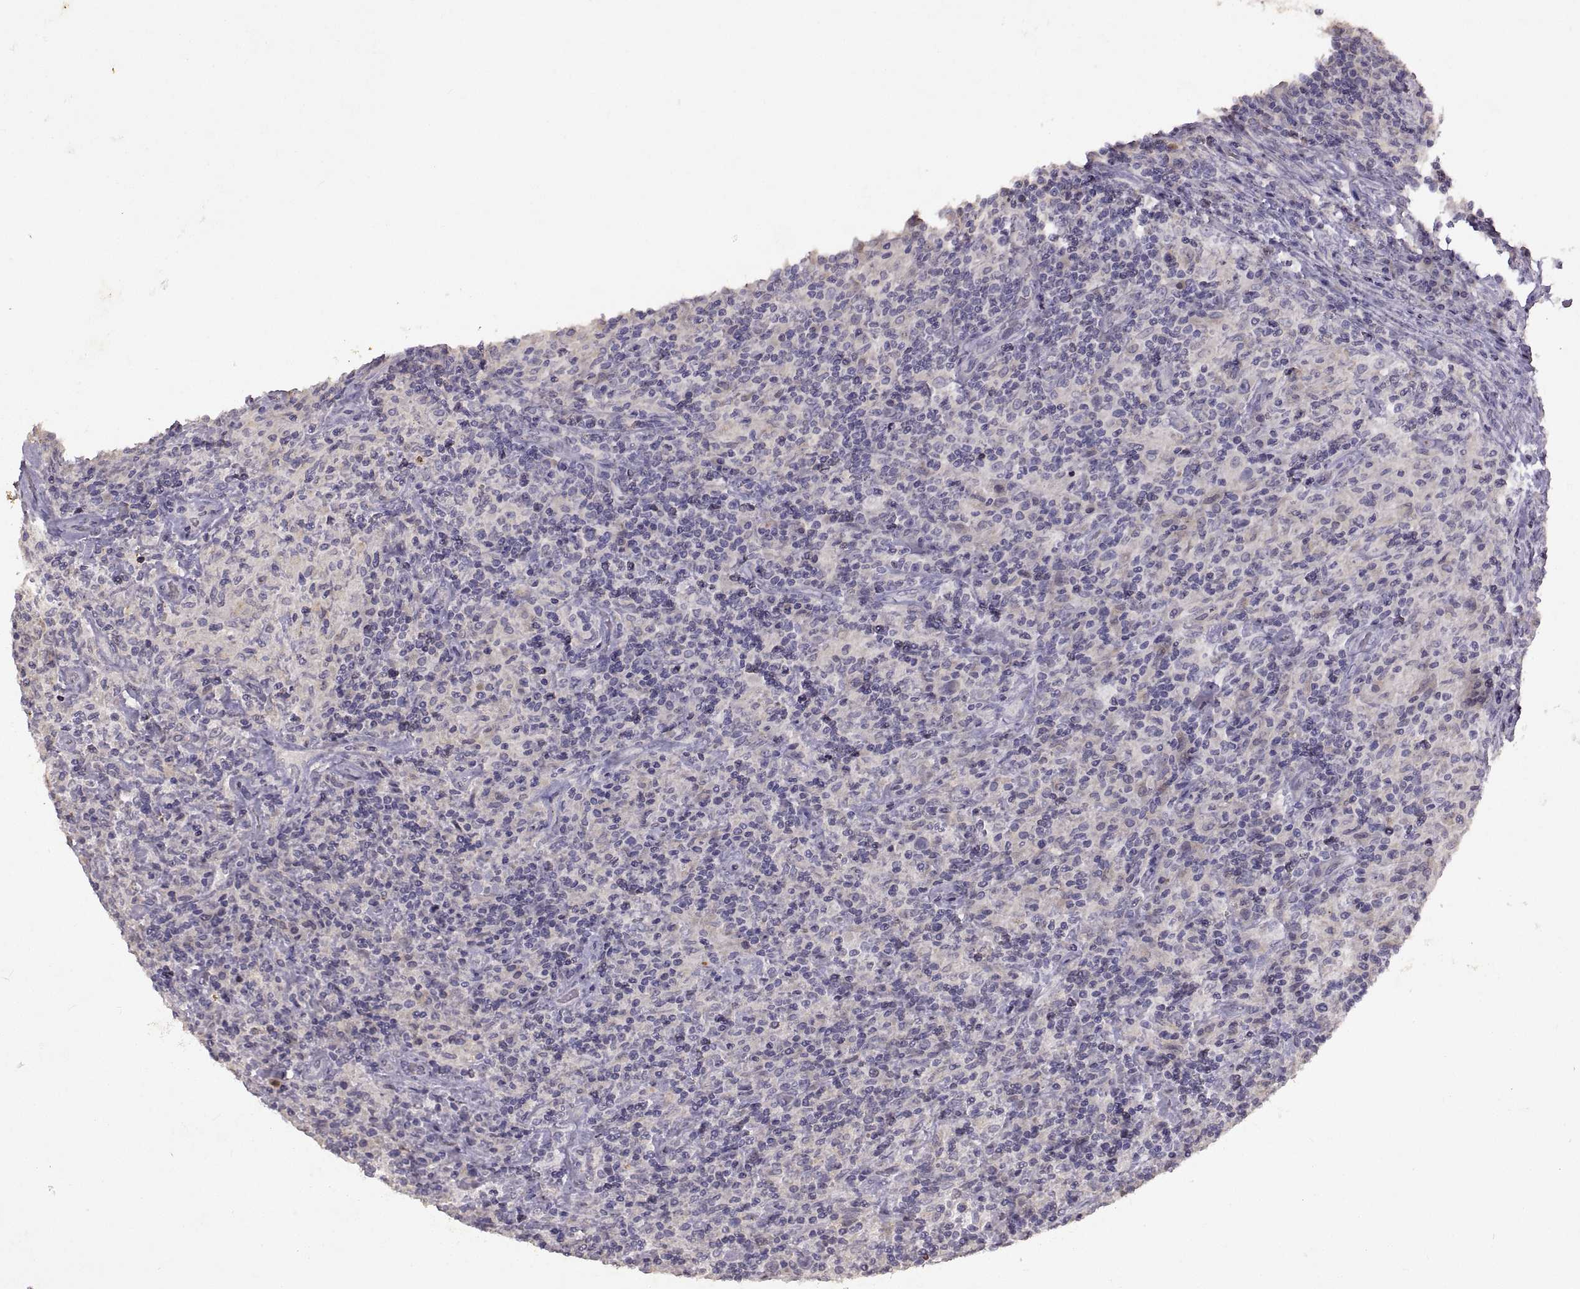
{"staining": {"intensity": "negative", "quantity": "none", "location": "none"}, "tissue": "lymphoma", "cell_type": "Tumor cells", "image_type": "cancer", "snomed": [{"axis": "morphology", "description": "Hodgkin's disease, NOS"}, {"axis": "topography", "description": "Lymph node"}], "caption": "A micrograph of human Hodgkin's disease is negative for staining in tumor cells.", "gene": "DEFB136", "patient": {"sex": "male", "age": 70}}